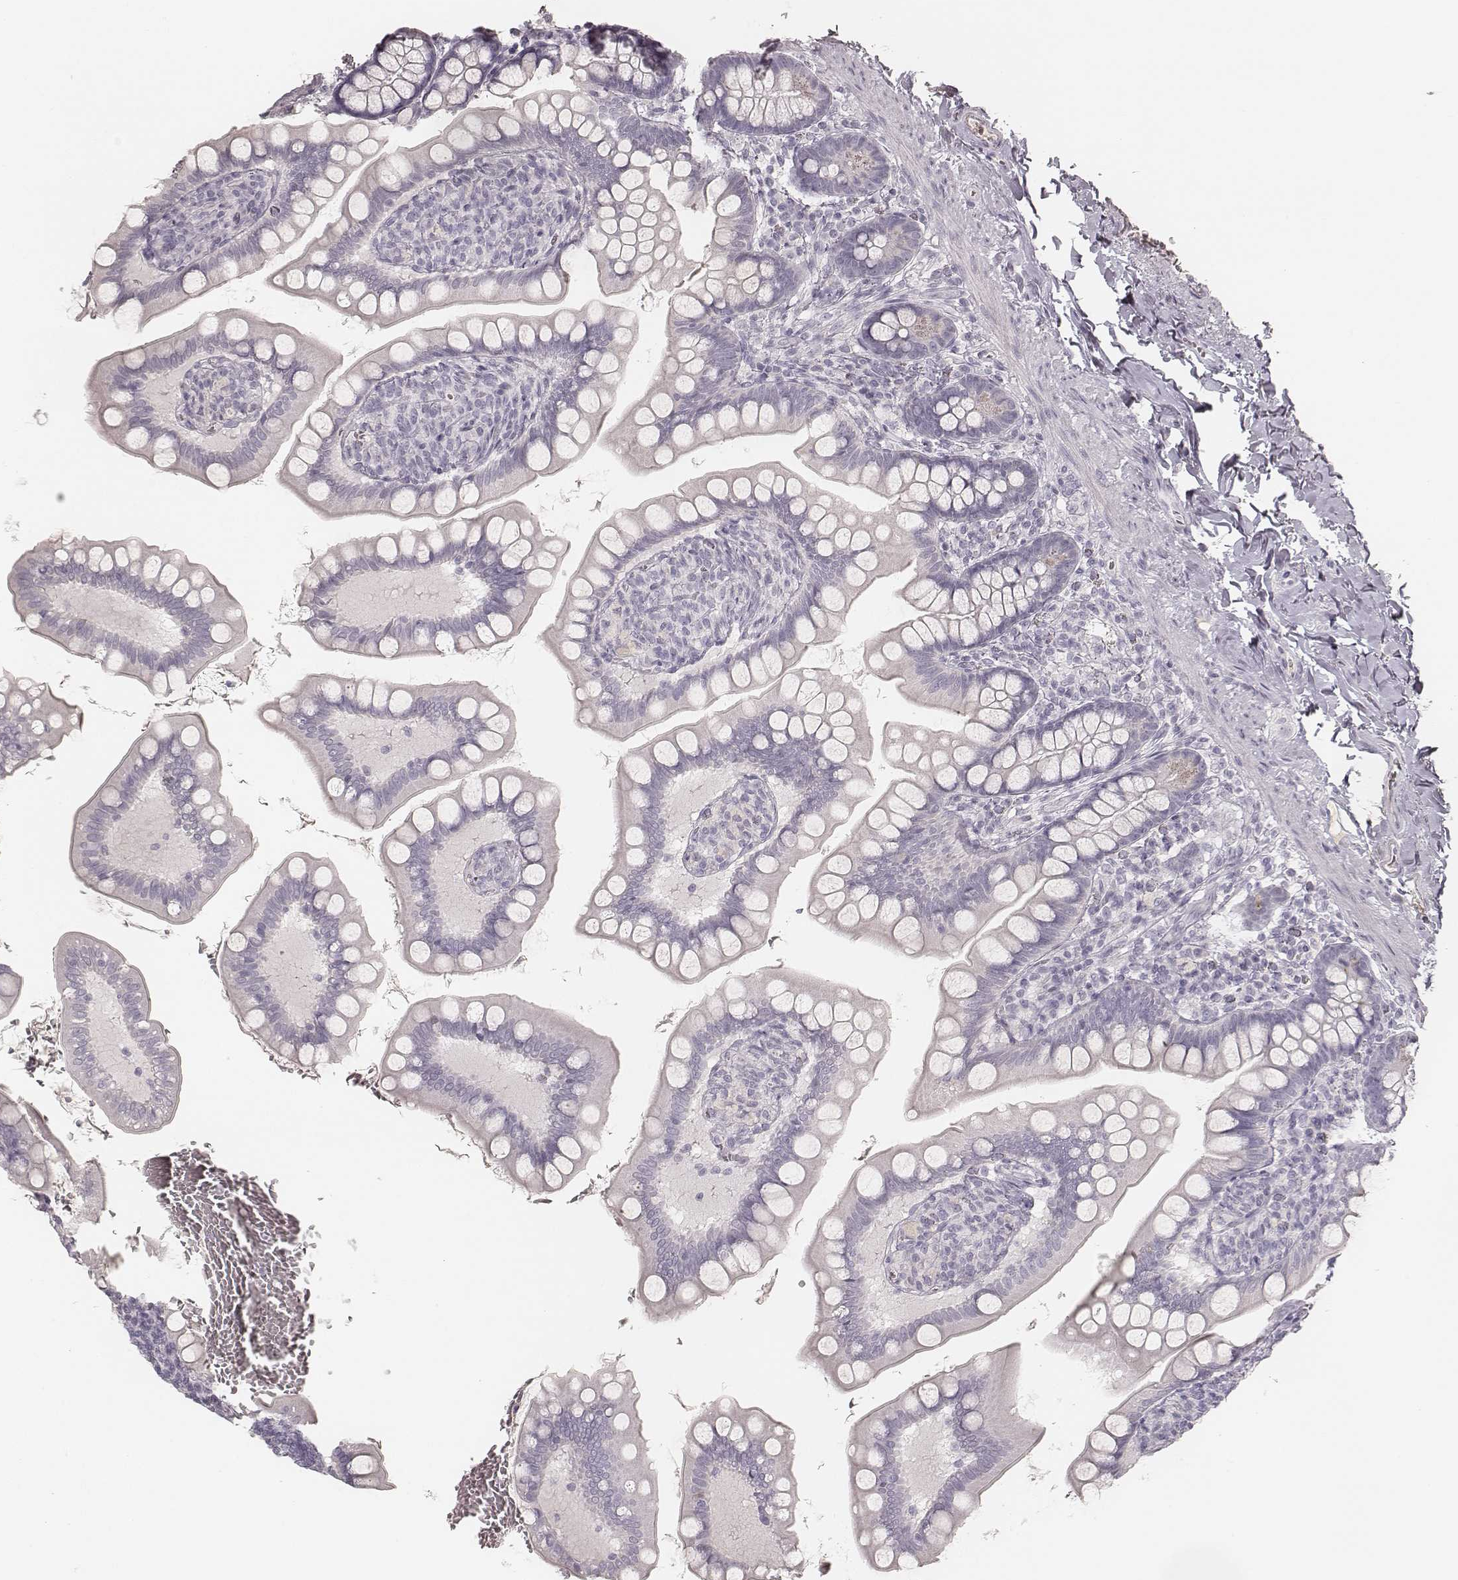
{"staining": {"intensity": "negative", "quantity": "none", "location": "none"}, "tissue": "small intestine", "cell_type": "Glandular cells", "image_type": "normal", "snomed": [{"axis": "morphology", "description": "Normal tissue, NOS"}, {"axis": "topography", "description": "Small intestine"}], "caption": "Immunohistochemistry (IHC) of benign human small intestine shows no positivity in glandular cells.", "gene": "KRT31", "patient": {"sex": "female", "age": 56}}